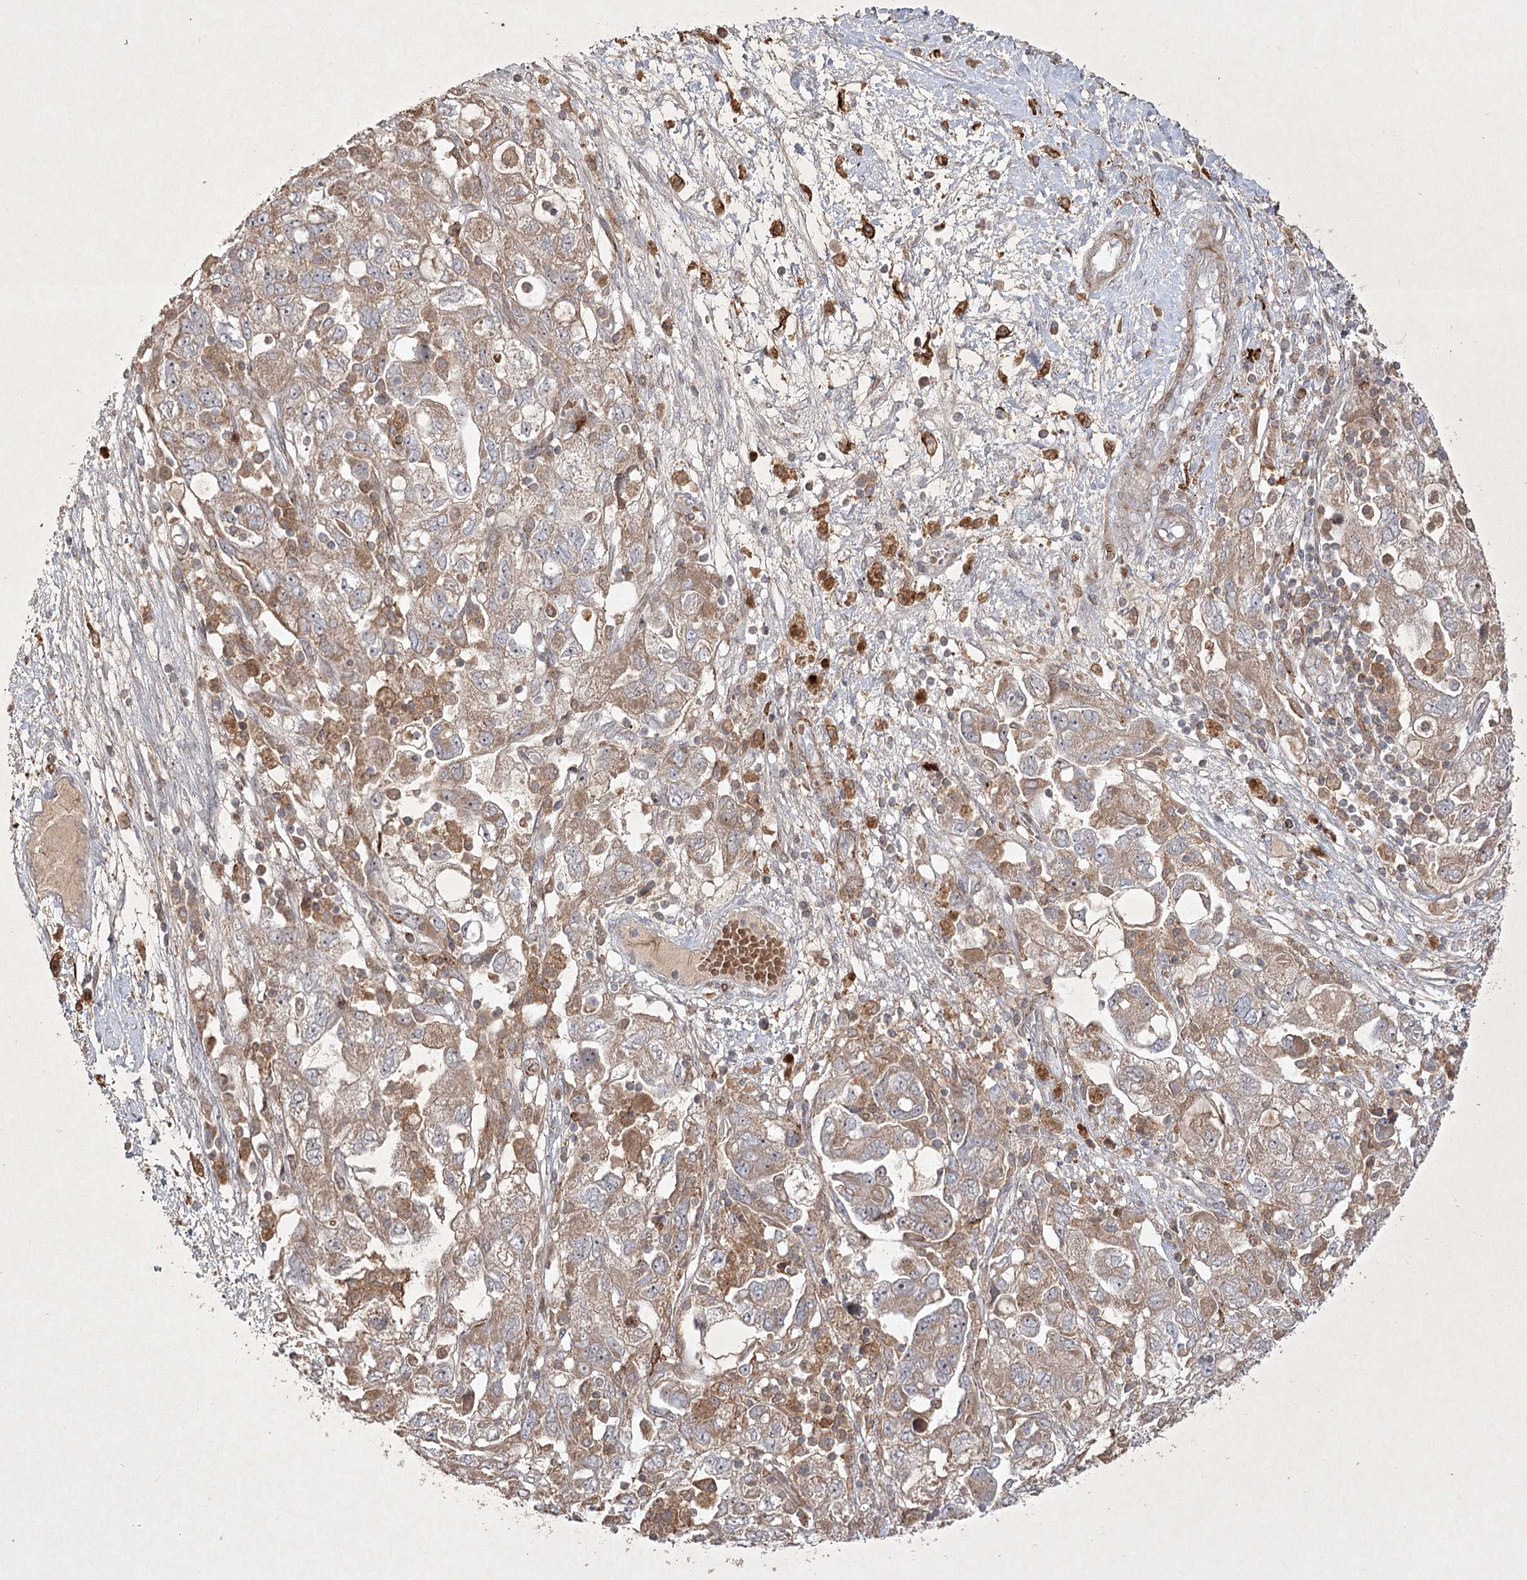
{"staining": {"intensity": "moderate", "quantity": ">75%", "location": "cytoplasmic/membranous"}, "tissue": "ovarian cancer", "cell_type": "Tumor cells", "image_type": "cancer", "snomed": [{"axis": "morphology", "description": "Carcinoma, NOS"}, {"axis": "morphology", "description": "Cystadenocarcinoma, serous, NOS"}, {"axis": "topography", "description": "Ovary"}], "caption": "This image shows immunohistochemistry staining of human ovarian serous cystadenocarcinoma, with medium moderate cytoplasmic/membranous expression in approximately >75% of tumor cells.", "gene": "KBTBD4", "patient": {"sex": "female", "age": 69}}